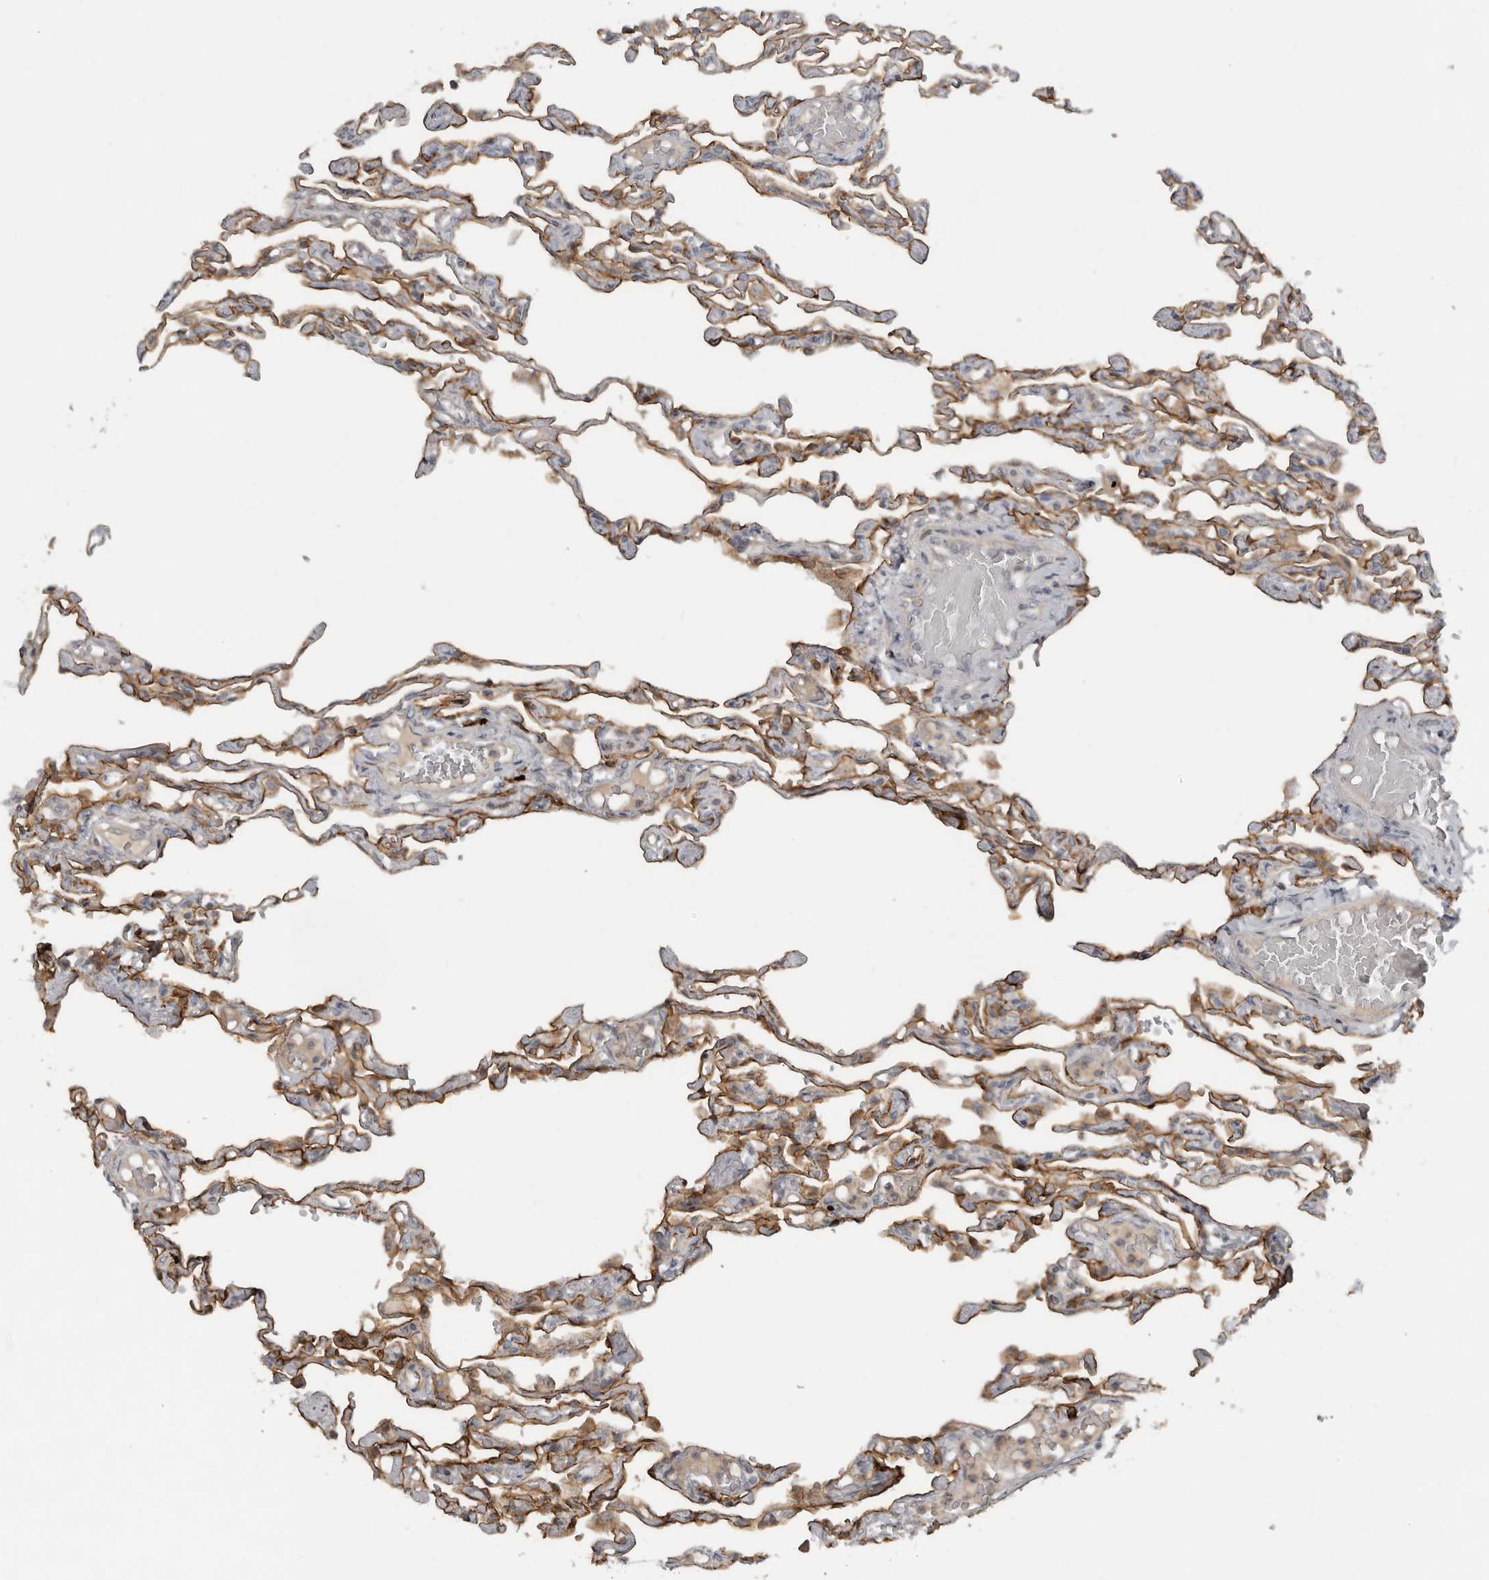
{"staining": {"intensity": "moderate", "quantity": ">75%", "location": "cytoplasmic/membranous"}, "tissue": "lung", "cell_type": "Alveolar cells", "image_type": "normal", "snomed": [{"axis": "morphology", "description": "Normal tissue, NOS"}, {"axis": "topography", "description": "Lung"}], "caption": "Human lung stained with a protein marker reveals moderate staining in alveolar cells.", "gene": "TEAD3", "patient": {"sex": "male", "age": 21}}